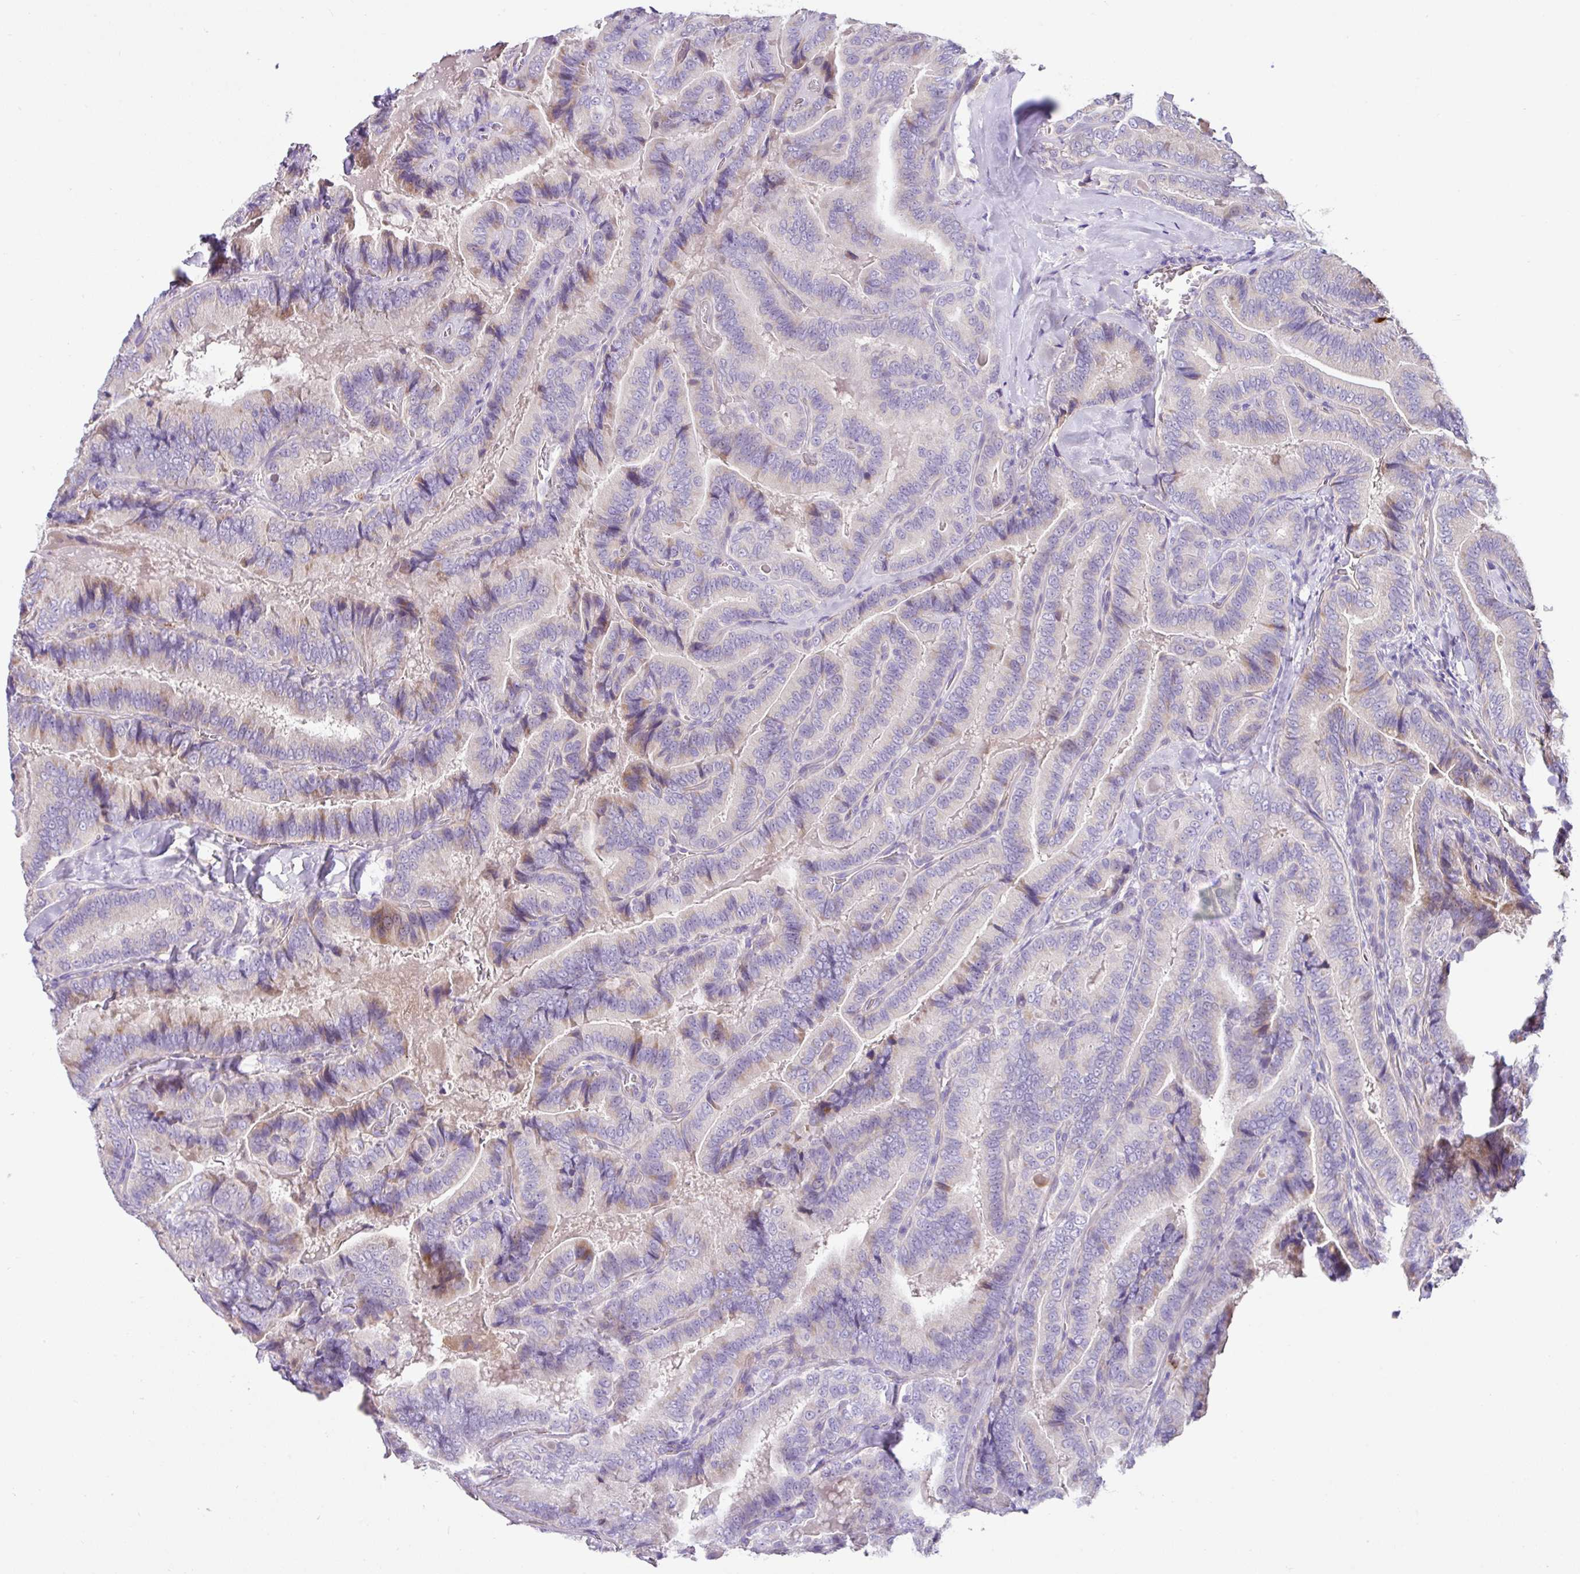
{"staining": {"intensity": "negative", "quantity": "none", "location": "none"}, "tissue": "thyroid cancer", "cell_type": "Tumor cells", "image_type": "cancer", "snomed": [{"axis": "morphology", "description": "Papillary adenocarcinoma, NOS"}, {"axis": "topography", "description": "Thyroid gland"}], "caption": "Image shows no significant protein expression in tumor cells of papillary adenocarcinoma (thyroid). Nuclei are stained in blue.", "gene": "CRISP3", "patient": {"sex": "male", "age": 61}}